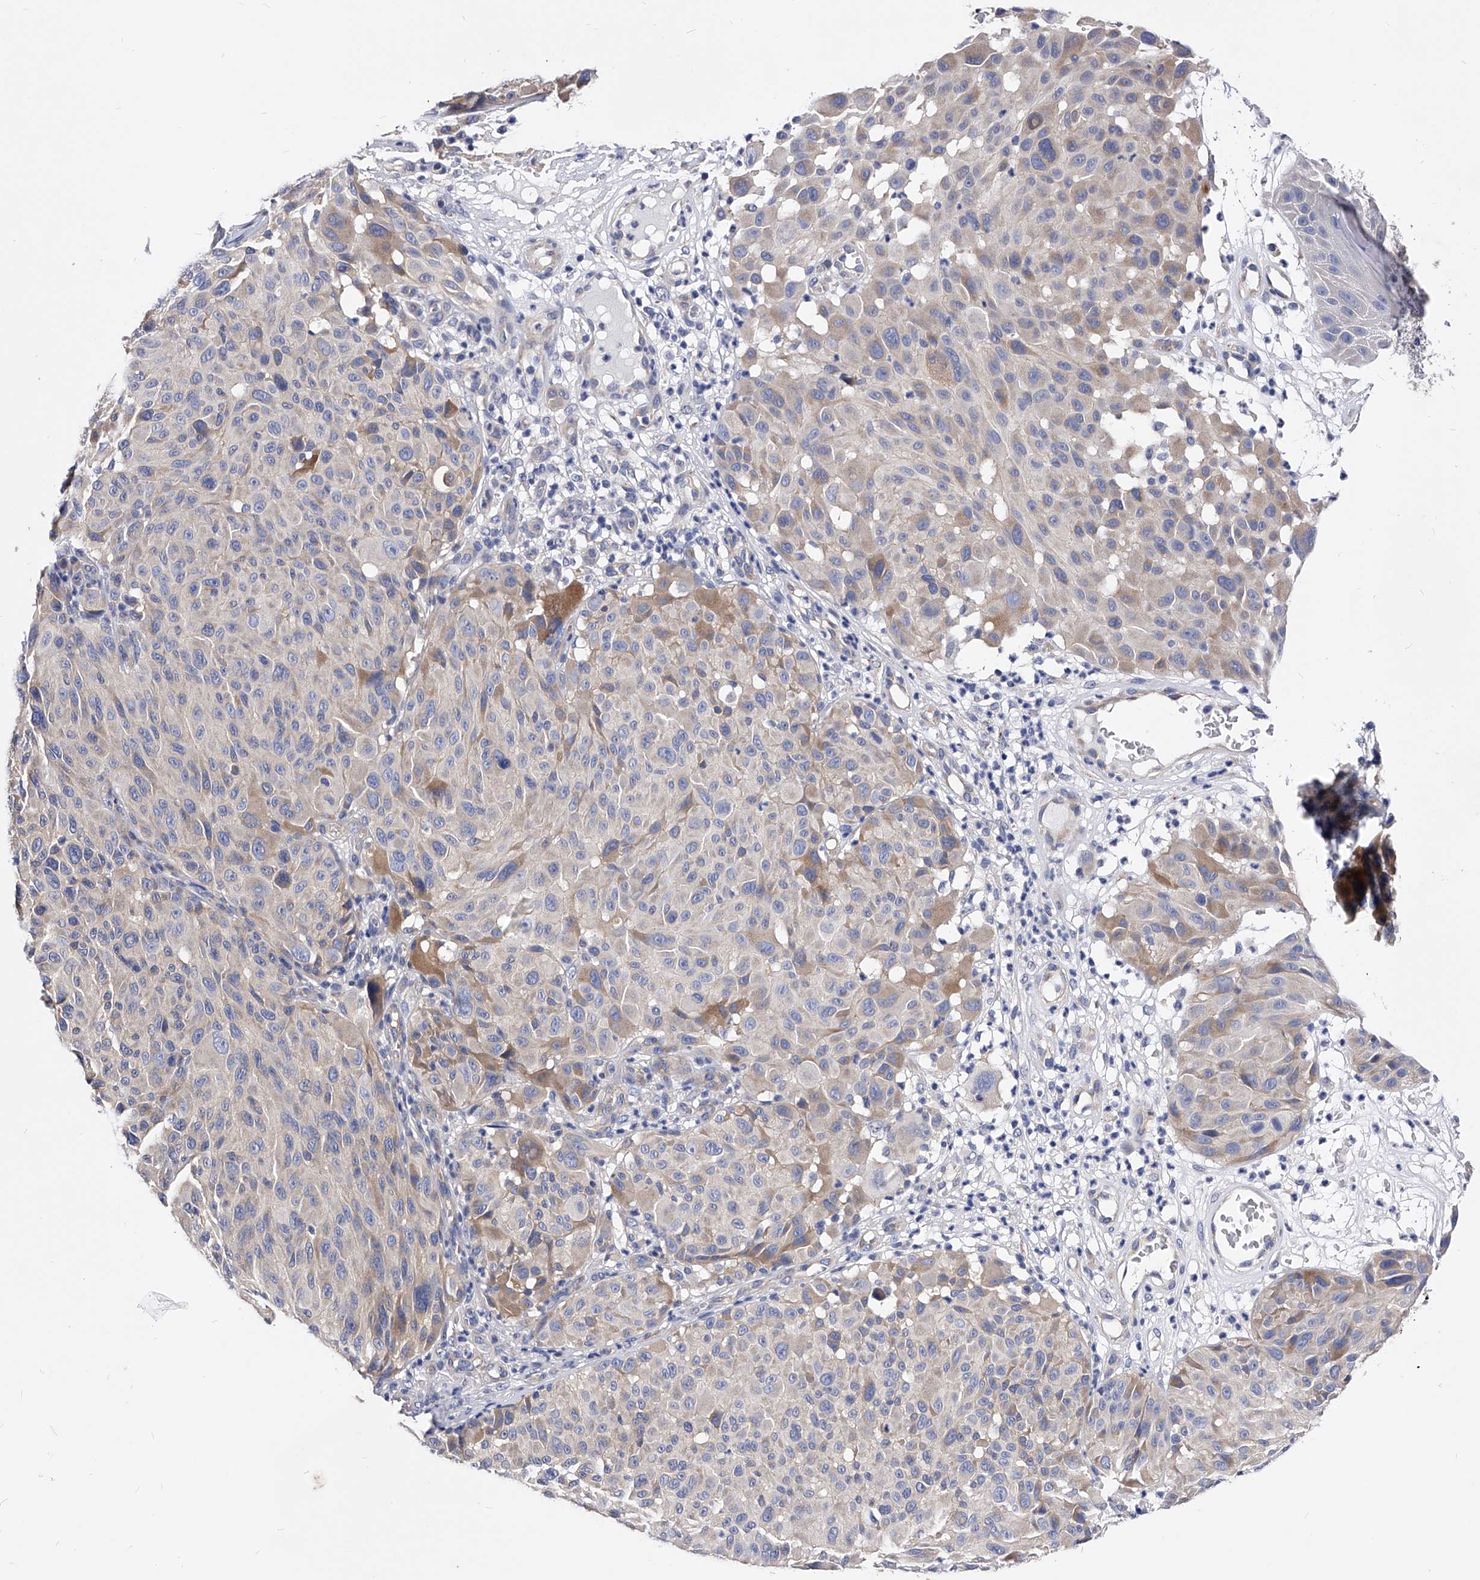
{"staining": {"intensity": "negative", "quantity": "none", "location": "none"}, "tissue": "melanoma", "cell_type": "Tumor cells", "image_type": "cancer", "snomed": [{"axis": "morphology", "description": "Malignant melanoma, NOS"}, {"axis": "topography", "description": "Skin"}], "caption": "High power microscopy image of an immunohistochemistry photomicrograph of melanoma, revealing no significant expression in tumor cells.", "gene": "PPP5C", "patient": {"sex": "male", "age": 83}}